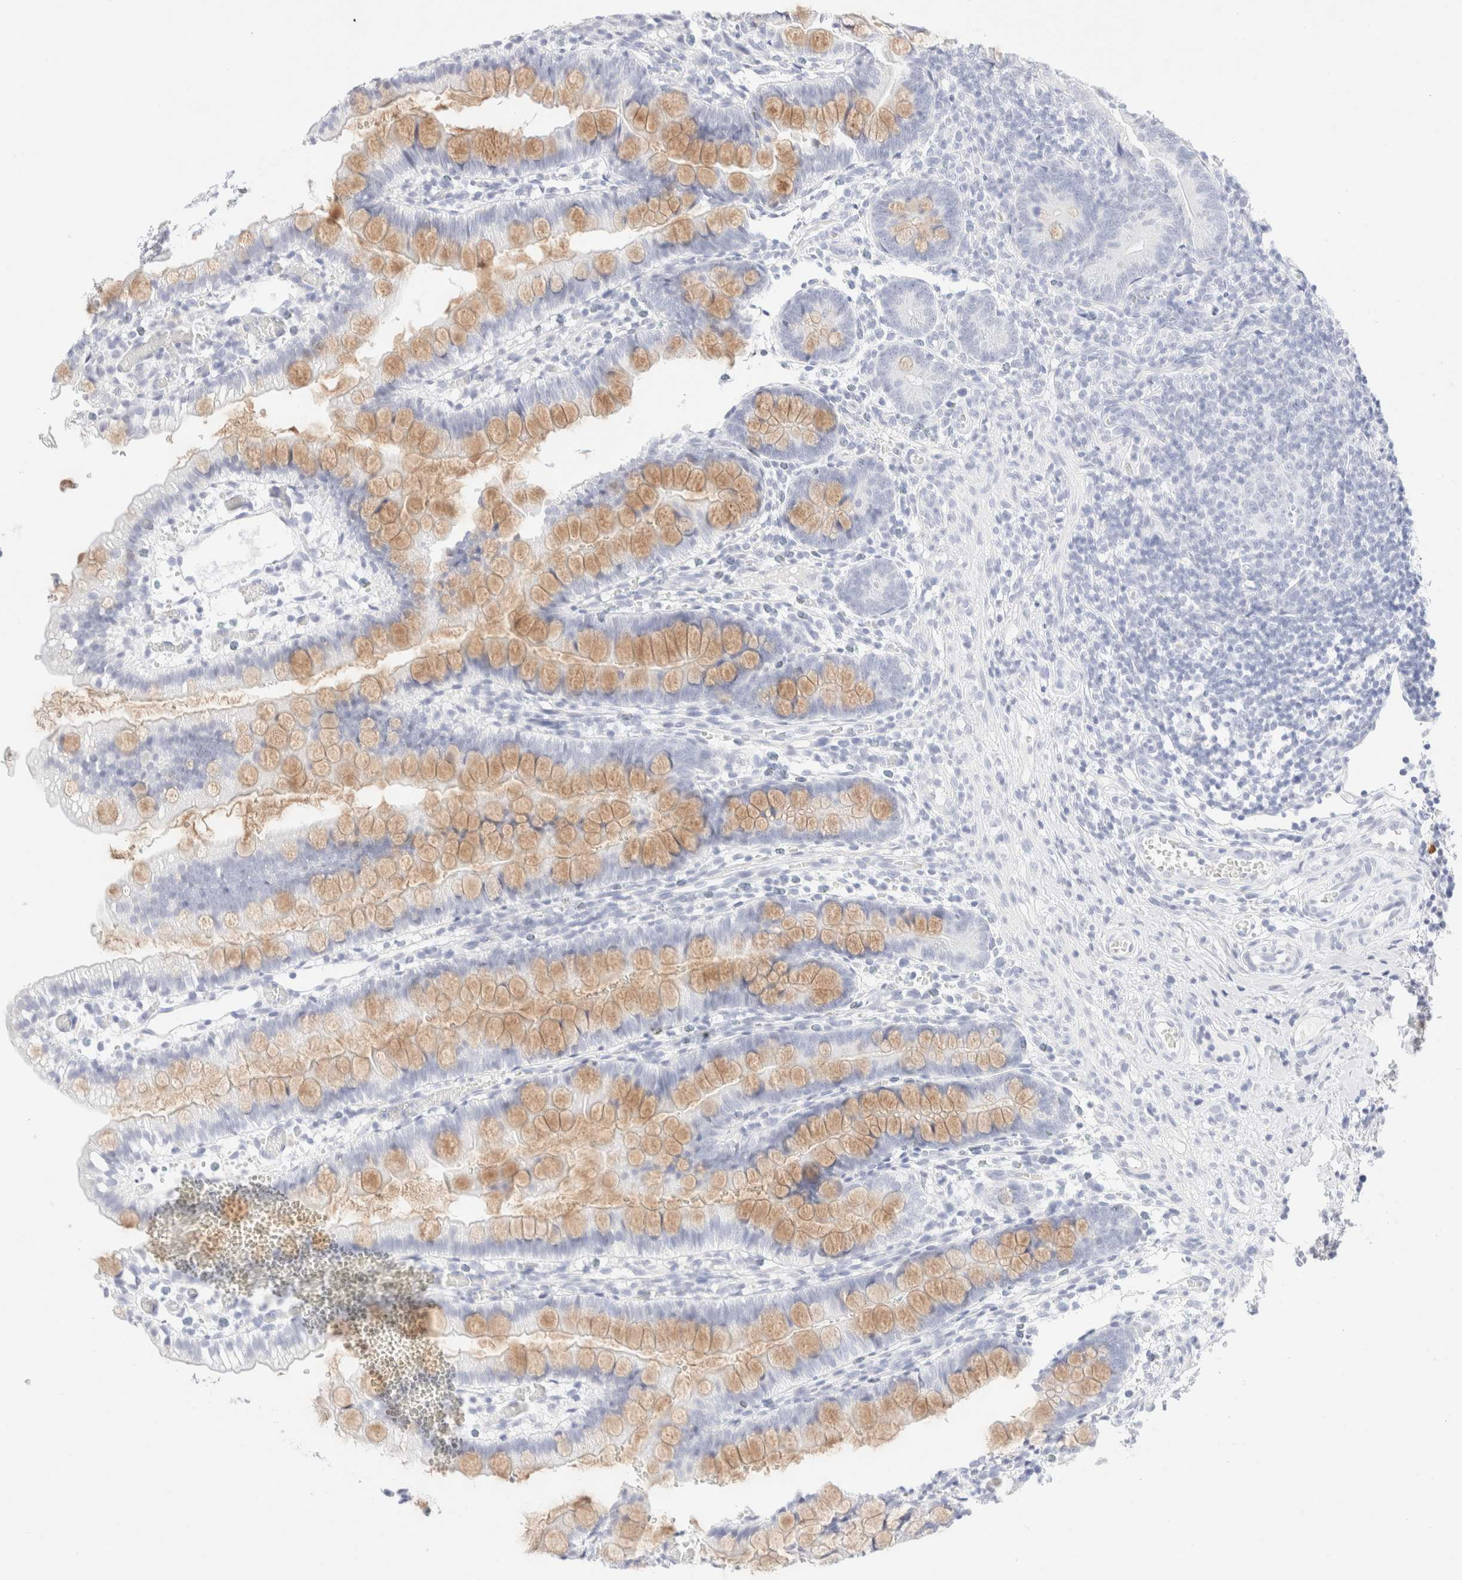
{"staining": {"intensity": "moderate", "quantity": "<25%", "location": "cytoplasmic/membranous"}, "tissue": "small intestine", "cell_type": "Glandular cells", "image_type": "normal", "snomed": [{"axis": "morphology", "description": "Normal tissue, NOS"}, {"axis": "morphology", "description": "Developmental malformation"}, {"axis": "topography", "description": "Small intestine"}], "caption": "Immunohistochemistry (IHC) (DAB) staining of unremarkable small intestine demonstrates moderate cytoplasmic/membranous protein positivity in approximately <25% of glandular cells. (DAB IHC with brightfield microscopy, high magnification).", "gene": "KRT15", "patient": {"sex": "male"}}